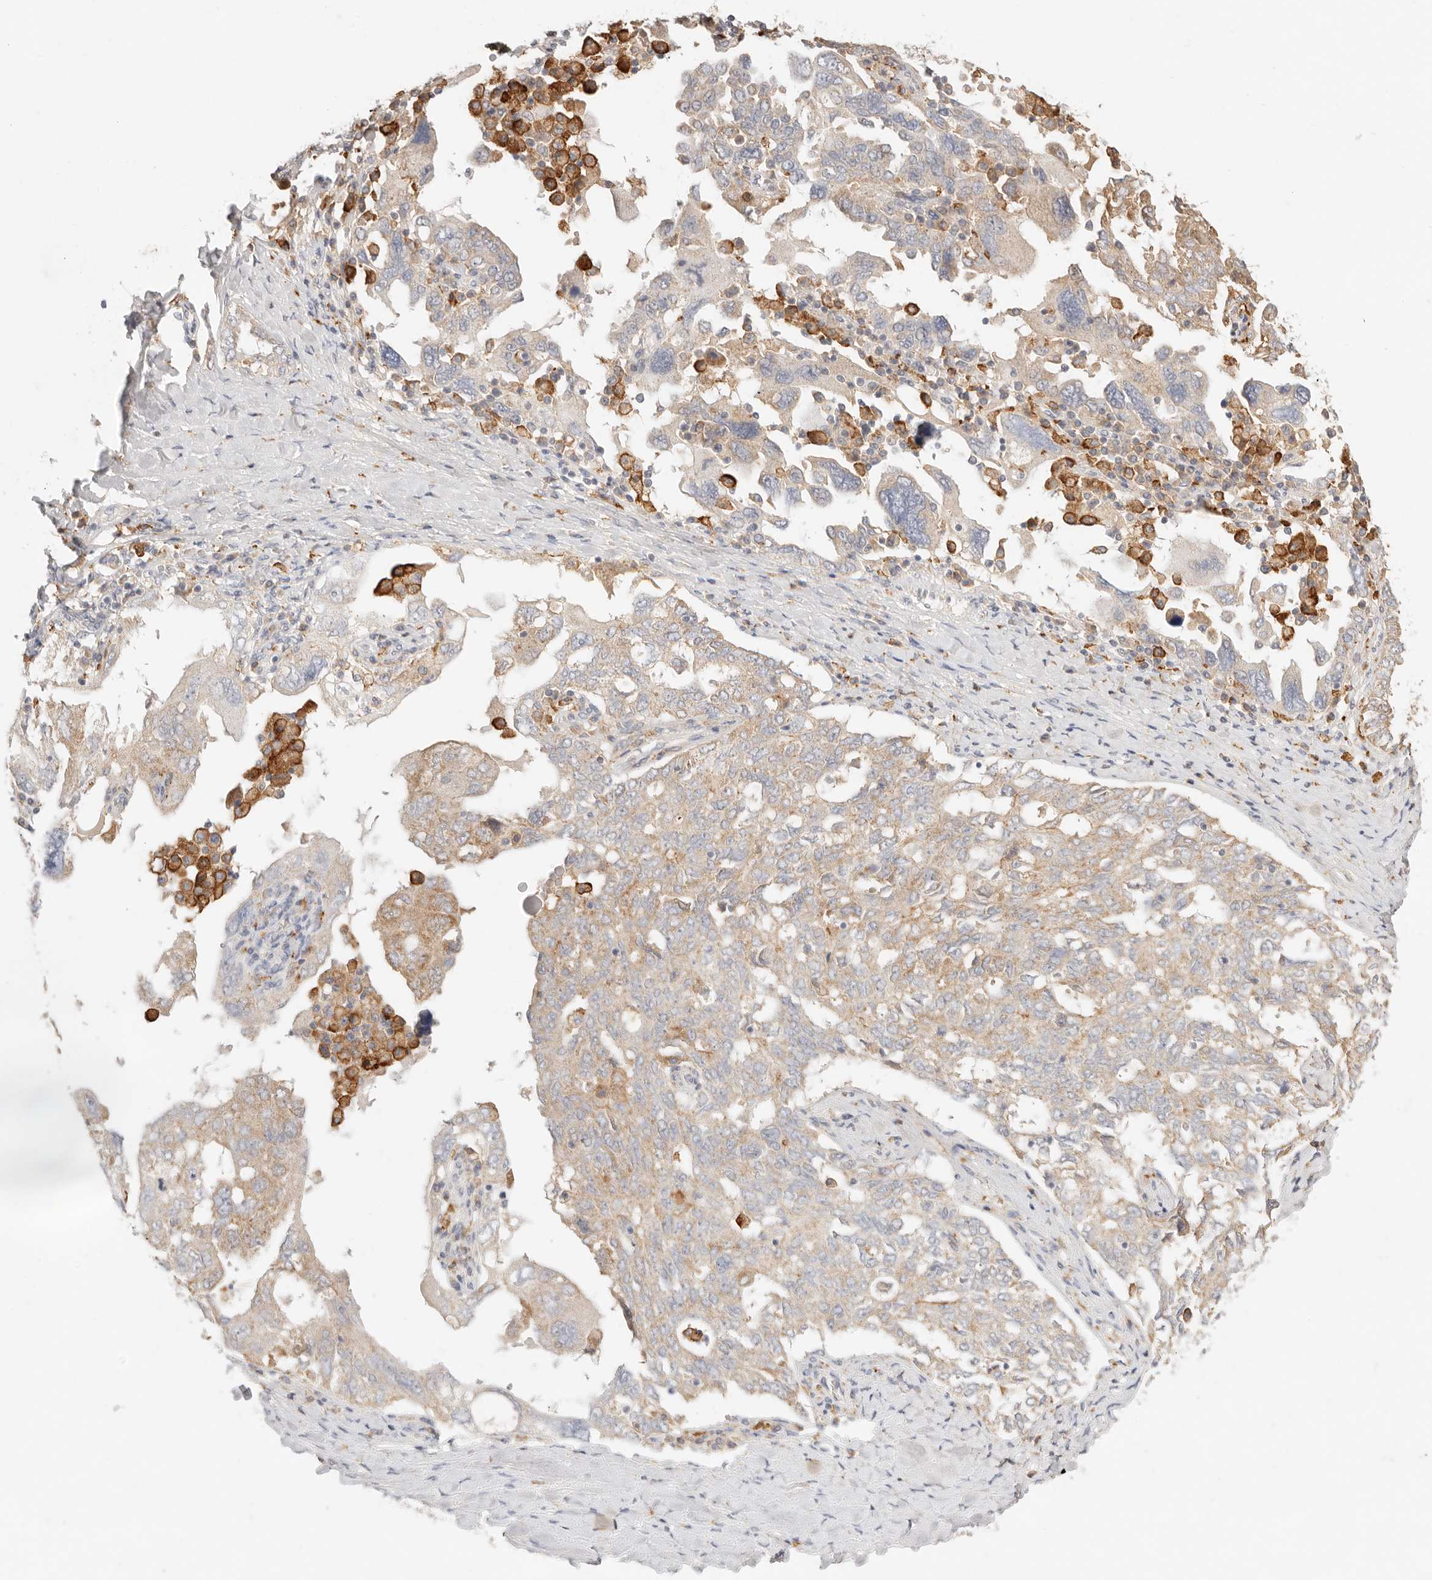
{"staining": {"intensity": "weak", "quantity": ">75%", "location": "cytoplasmic/membranous"}, "tissue": "ovarian cancer", "cell_type": "Tumor cells", "image_type": "cancer", "snomed": [{"axis": "morphology", "description": "Carcinoma, endometroid"}, {"axis": "topography", "description": "Ovary"}], "caption": "DAB immunohistochemical staining of endometroid carcinoma (ovarian) displays weak cytoplasmic/membranous protein expression in approximately >75% of tumor cells.", "gene": "HK2", "patient": {"sex": "female", "age": 62}}